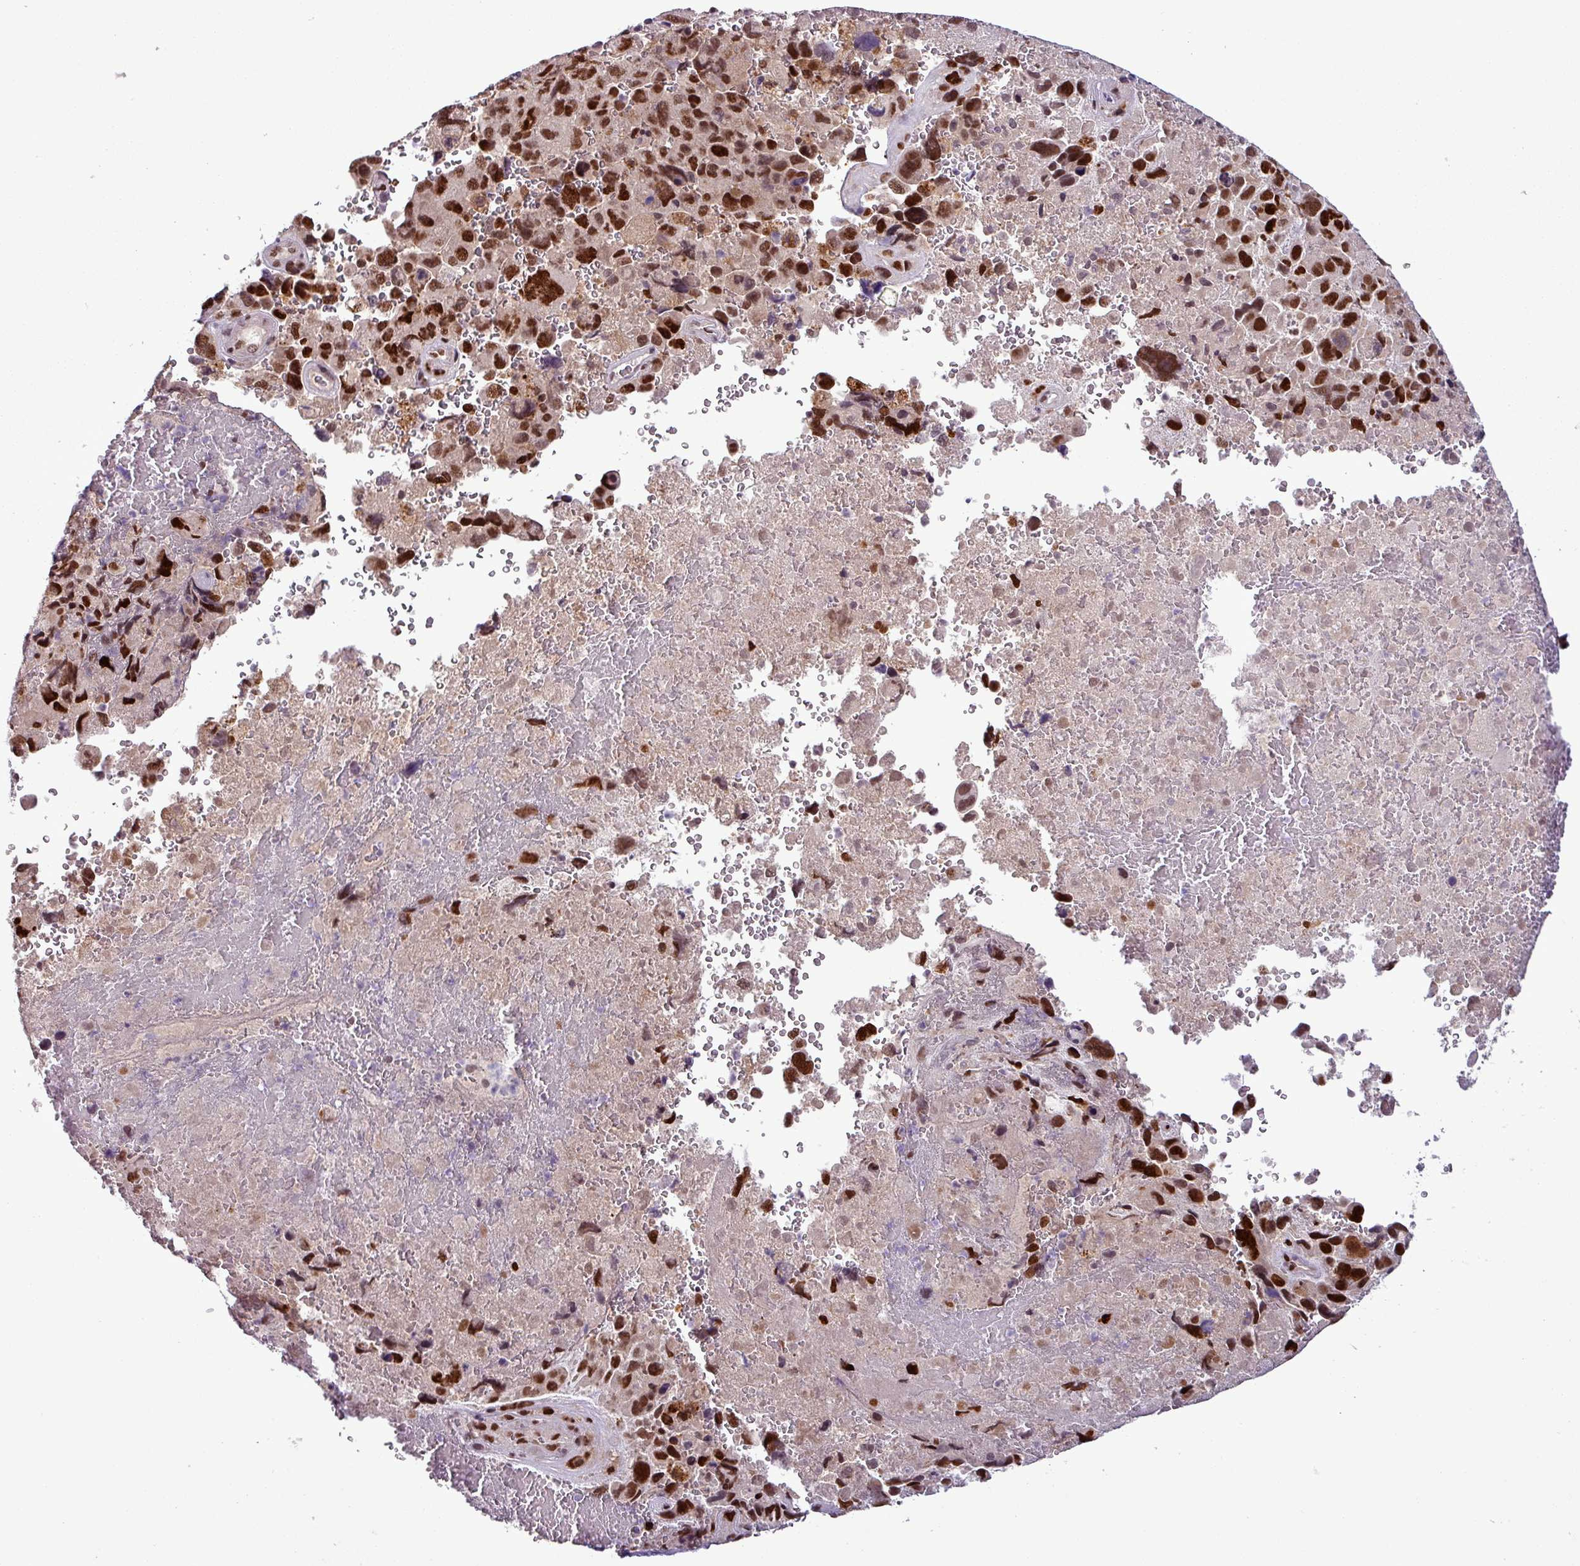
{"staining": {"intensity": "strong", "quantity": ">75%", "location": "nuclear"}, "tissue": "melanoma", "cell_type": "Tumor cells", "image_type": "cancer", "snomed": [{"axis": "morphology", "description": "Malignant melanoma, Metastatic site"}, {"axis": "topography", "description": "Brain"}], "caption": "Protein expression analysis of malignant melanoma (metastatic site) displays strong nuclear positivity in about >75% of tumor cells.", "gene": "IRF2BPL", "patient": {"sex": "female", "age": 53}}